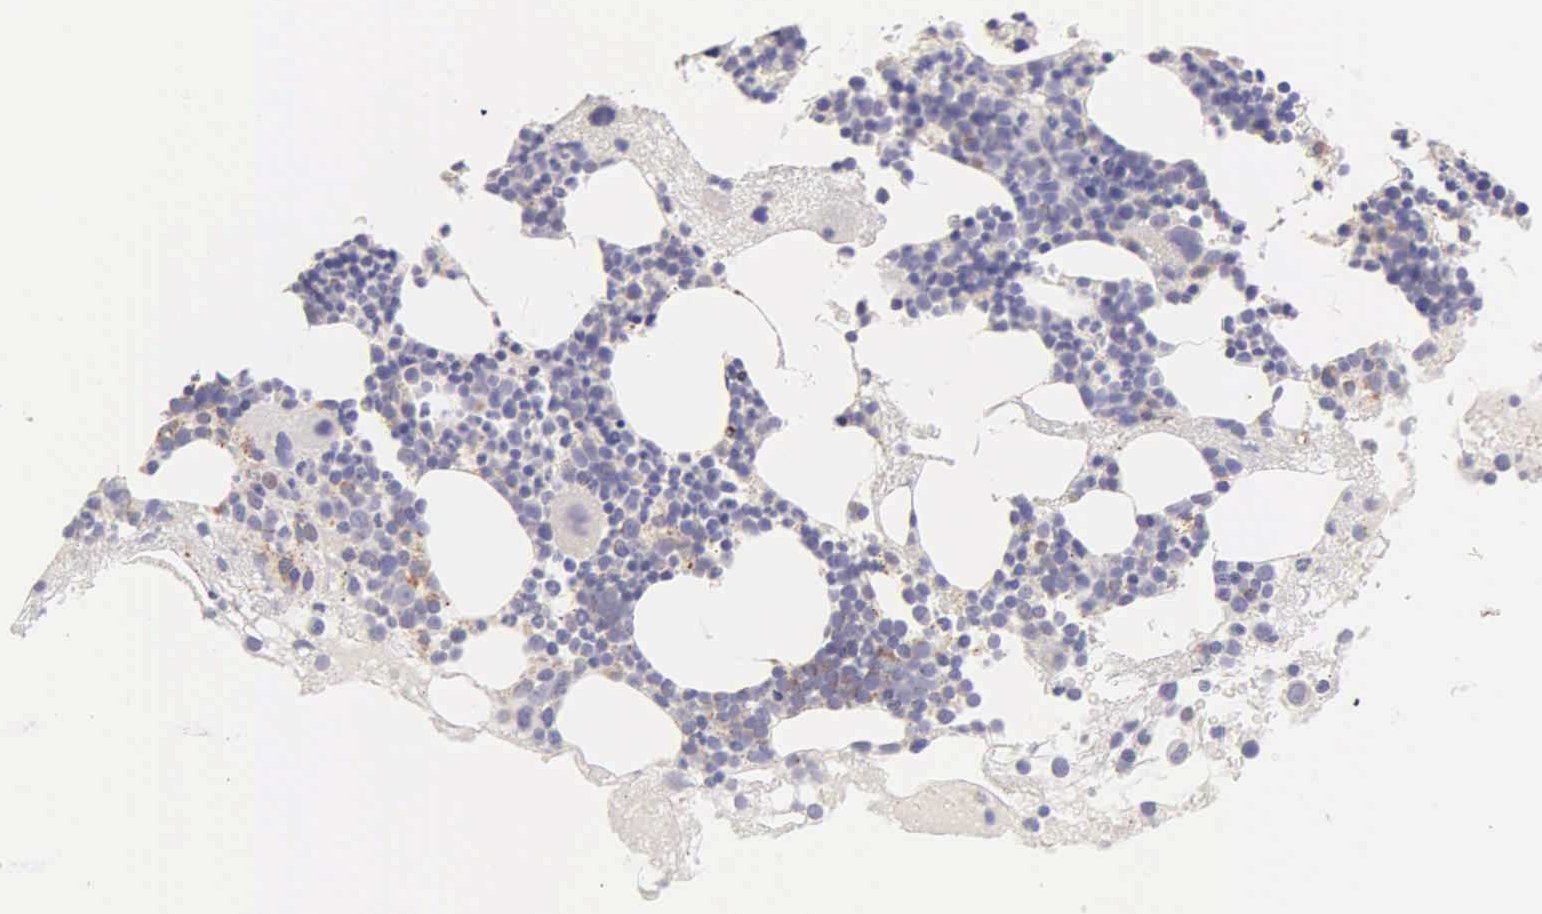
{"staining": {"intensity": "negative", "quantity": "none", "location": "none"}, "tissue": "bone marrow", "cell_type": "Hematopoietic cells", "image_type": "normal", "snomed": [{"axis": "morphology", "description": "Normal tissue, NOS"}, {"axis": "topography", "description": "Bone marrow"}], "caption": "High magnification brightfield microscopy of normal bone marrow stained with DAB (3,3'-diaminobenzidine) (brown) and counterstained with hematoxylin (blue): hematopoietic cells show no significant positivity.", "gene": "ESR1", "patient": {"sex": "male", "age": 75}}